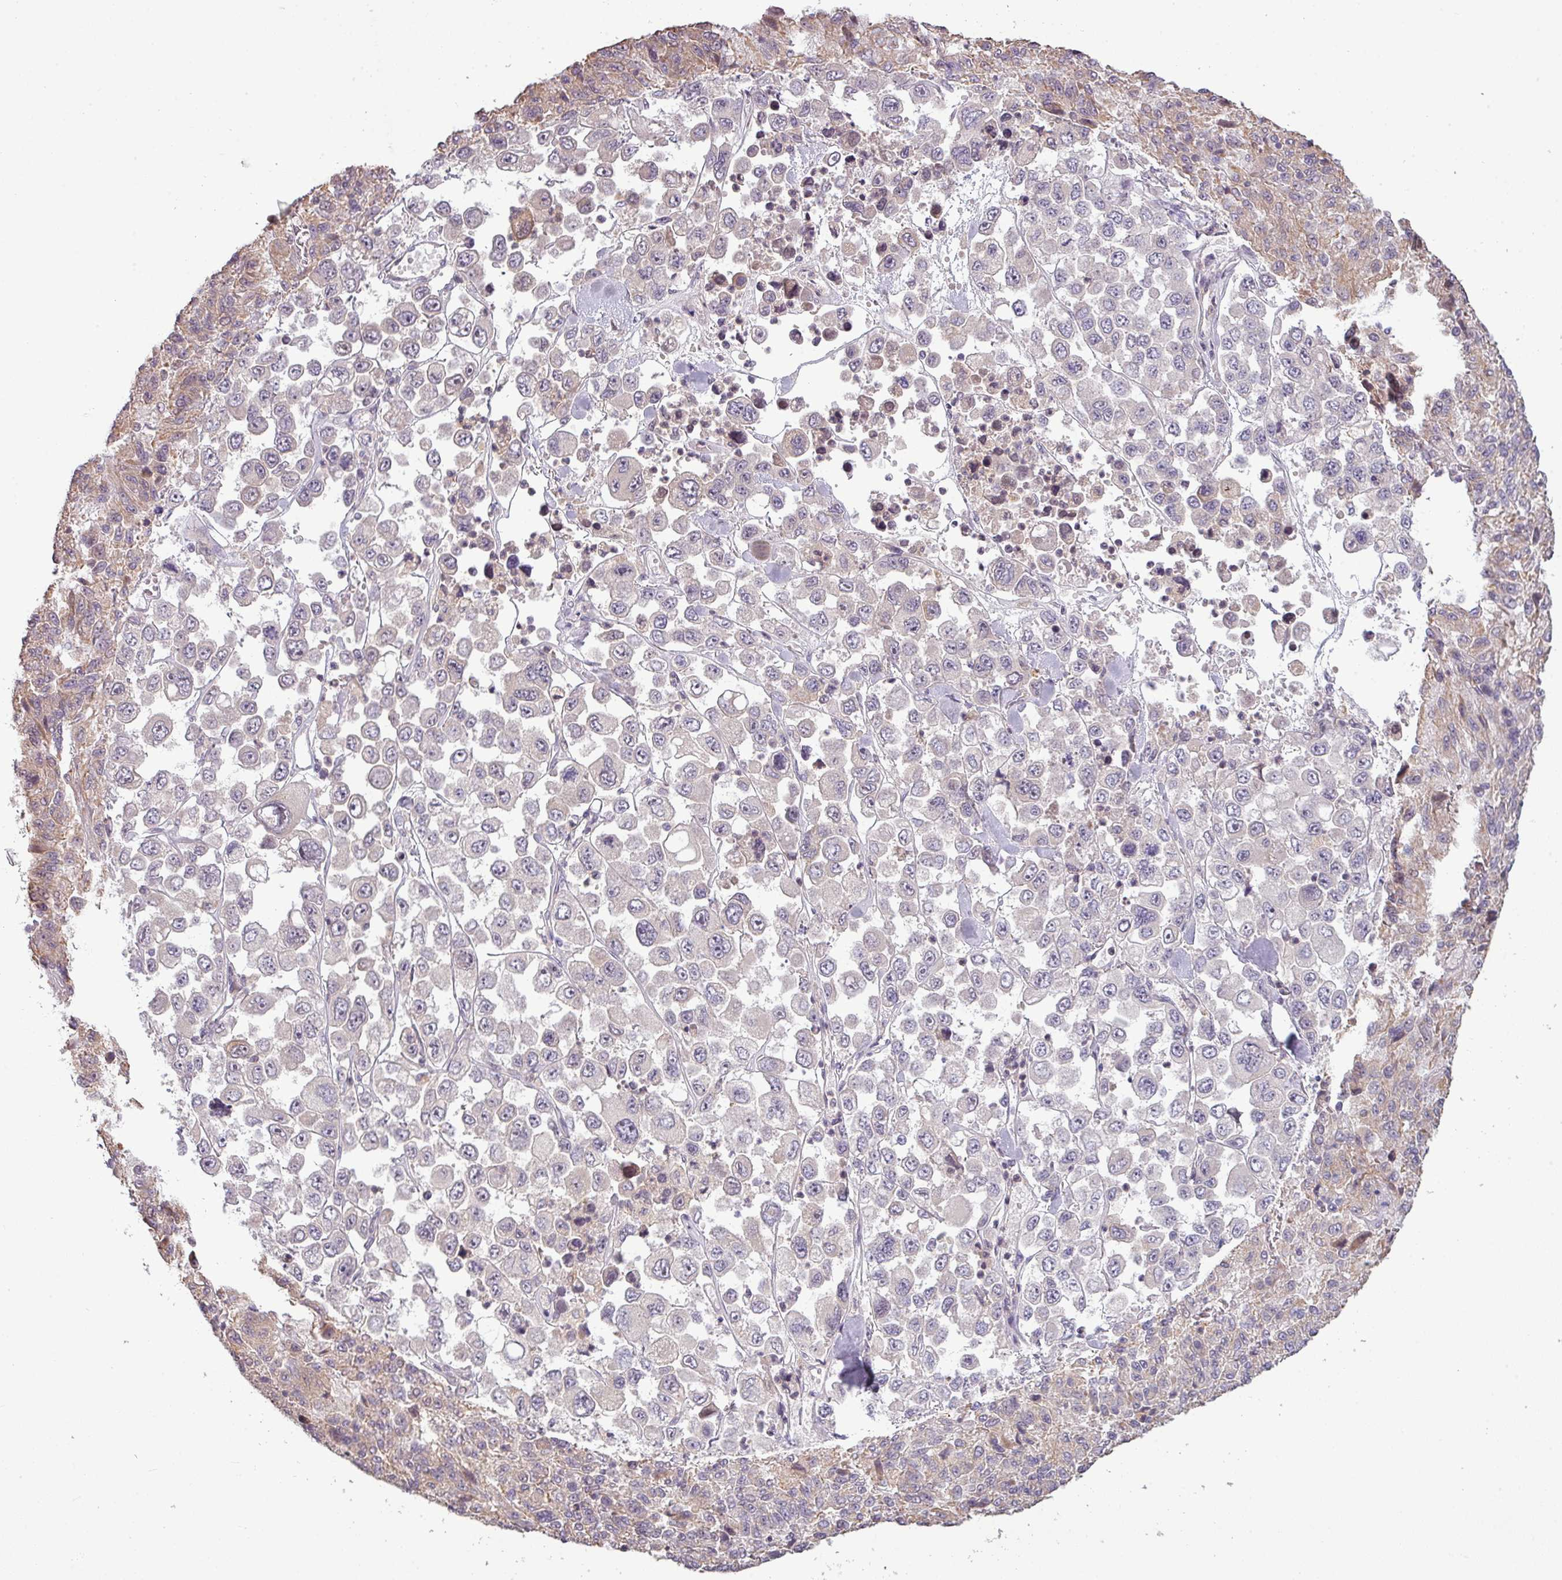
{"staining": {"intensity": "negative", "quantity": "none", "location": "none"}, "tissue": "melanoma", "cell_type": "Tumor cells", "image_type": "cancer", "snomed": [{"axis": "morphology", "description": "Malignant melanoma, Metastatic site"}, {"axis": "topography", "description": "Lymph node"}], "caption": "DAB (3,3'-diaminobenzidine) immunohistochemical staining of human melanoma displays no significant expression in tumor cells.", "gene": "ZNF35", "patient": {"sex": "female", "age": 54}}